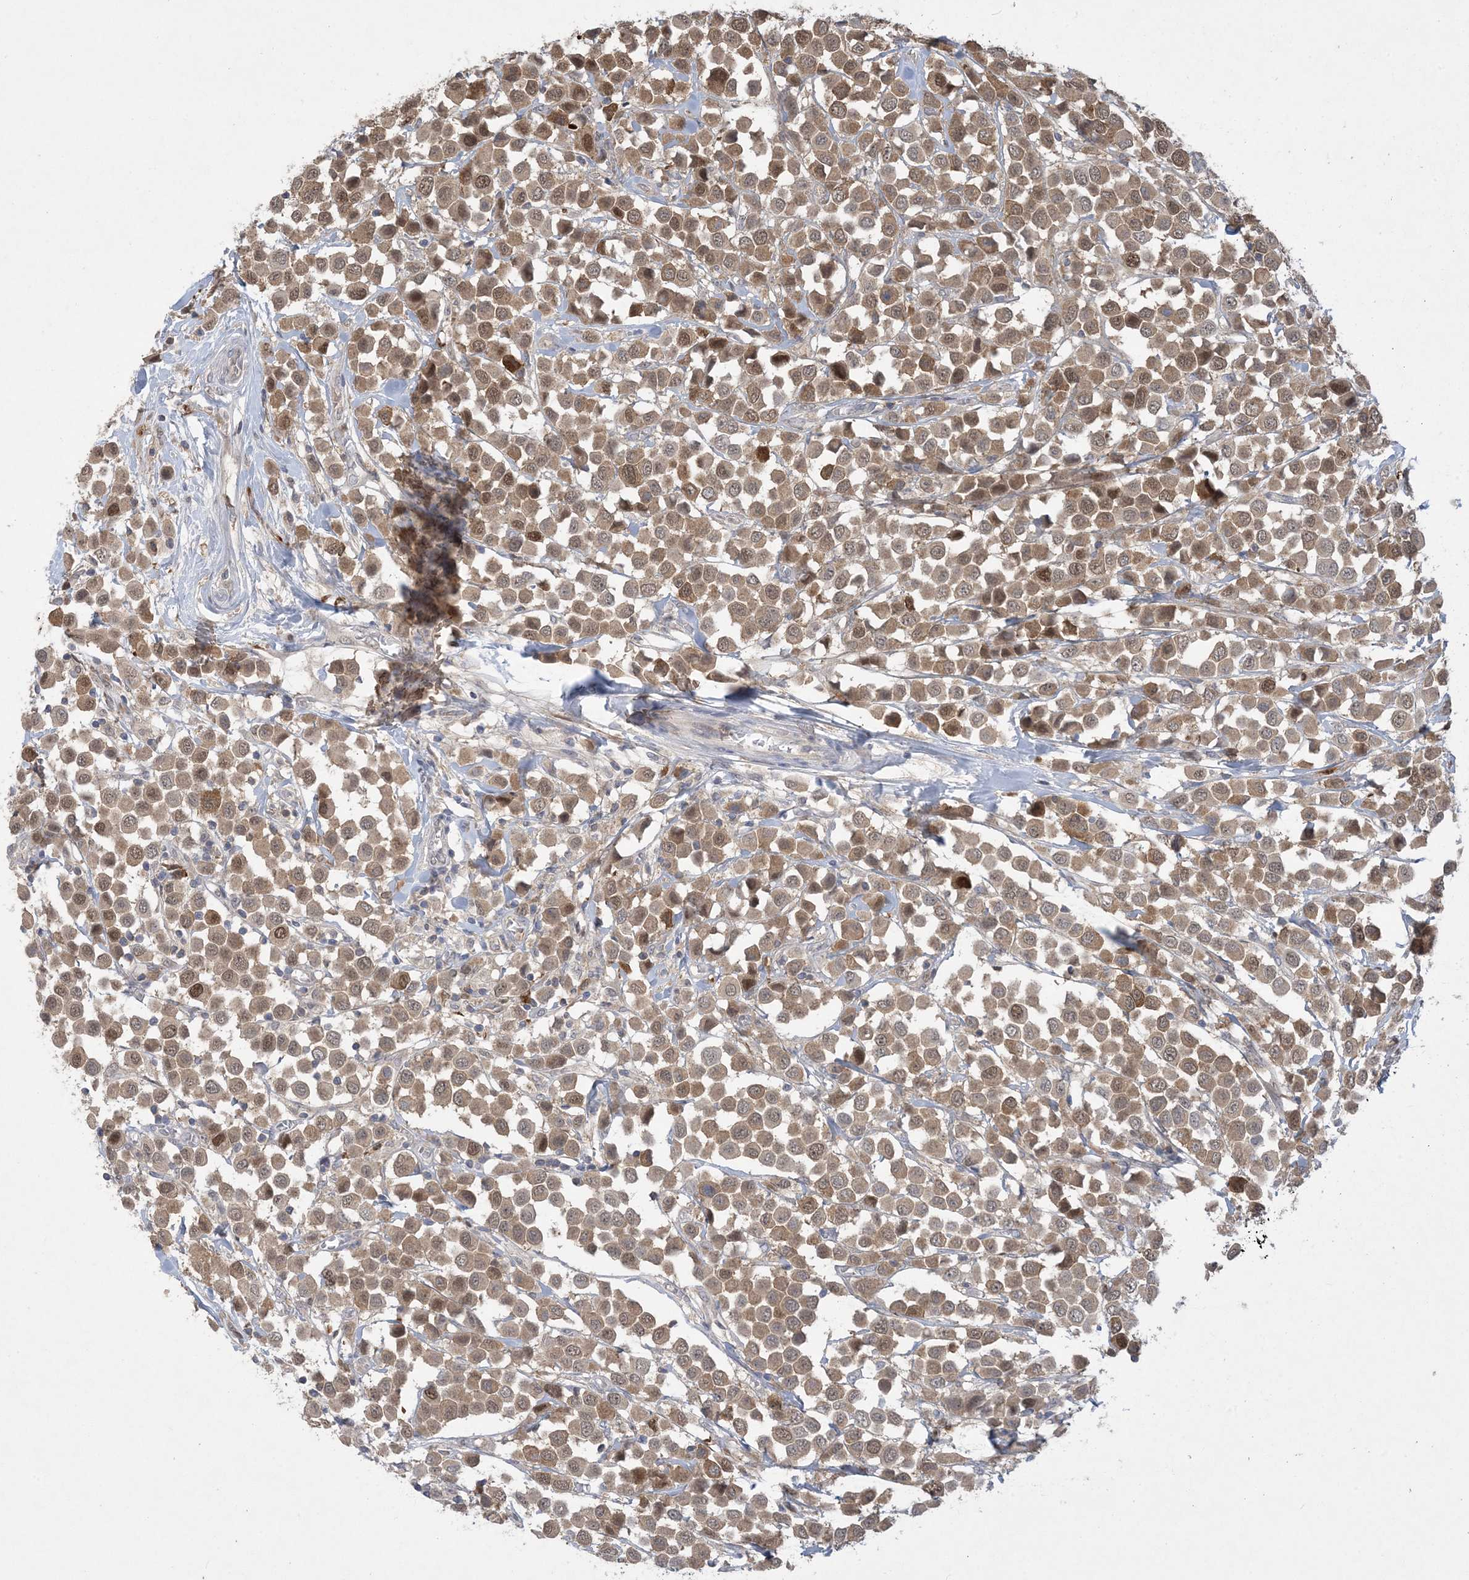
{"staining": {"intensity": "moderate", "quantity": ">75%", "location": "cytoplasmic/membranous,nuclear"}, "tissue": "breast cancer", "cell_type": "Tumor cells", "image_type": "cancer", "snomed": [{"axis": "morphology", "description": "Duct carcinoma"}, {"axis": "topography", "description": "Breast"}], "caption": "Immunohistochemistry (IHC) staining of breast cancer (infiltrating ductal carcinoma), which displays medium levels of moderate cytoplasmic/membranous and nuclear positivity in approximately >75% of tumor cells indicating moderate cytoplasmic/membranous and nuclear protein expression. The staining was performed using DAB (3,3'-diaminobenzidine) (brown) for protein detection and nuclei were counterstained in hematoxylin (blue).", "gene": "HMGCS1", "patient": {"sex": "female", "age": 61}}